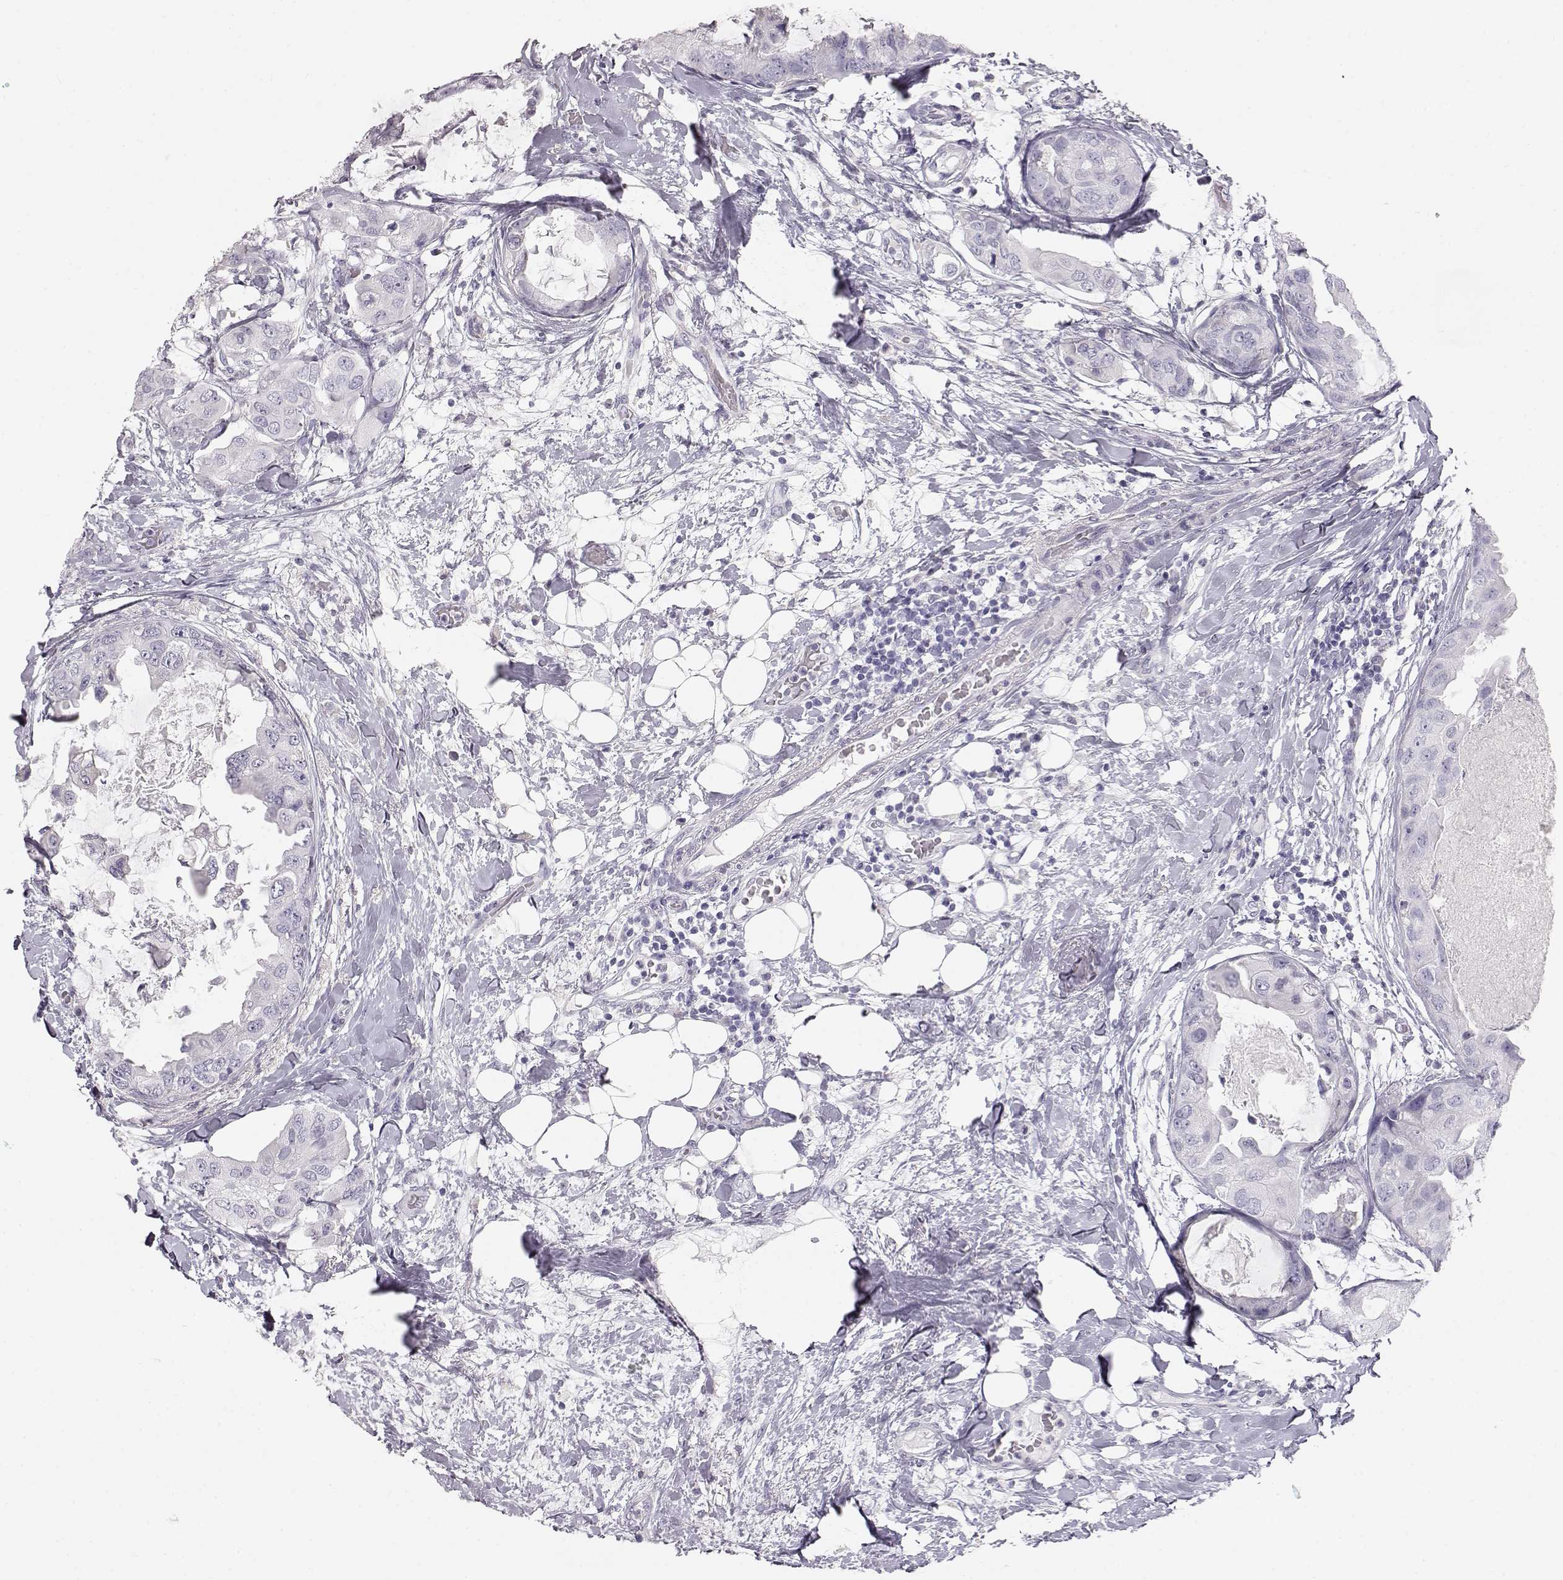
{"staining": {"intensity": "negative", "quantity": "none", "location": "none"}, "tissue": "breast cancer", "cell_type": "Tumor cells", "image_type": "cancer", "snomed": [{"axis": "morphology", "description": "Normal tissue, NOS"}, {"axis": "morphology", "description": "Duct carcinoma"}, {"axis": "topography", "description": "Breast"}], "caption": "A high-resolution photomicrograph shows immunohistochemistry staining of breast cancer, which reveals no significant expression in tumor cells.", "gene": "KRT33A", "patient": {"sex": "female", "age": 40}}